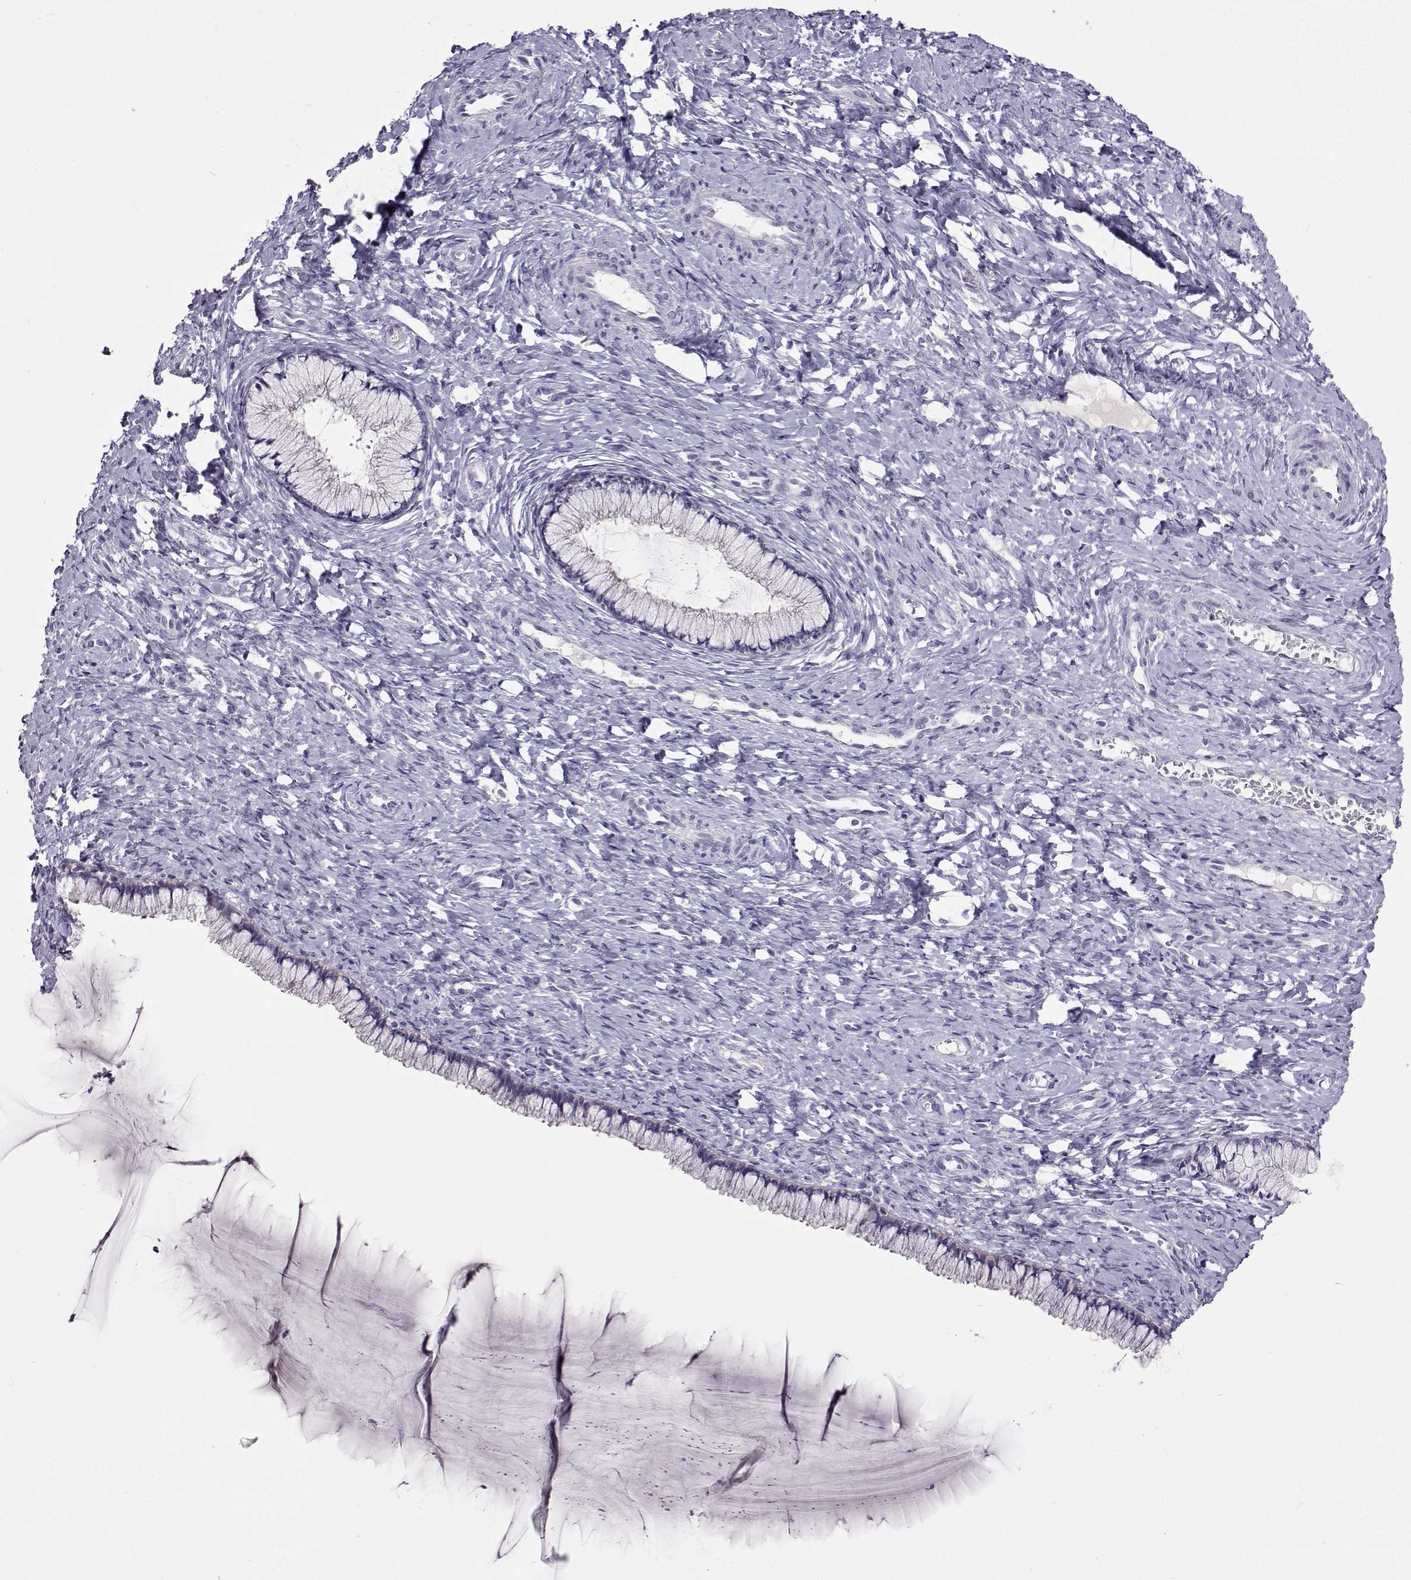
{"staining": {"intensity": "negative", "quantity": "none", "location": "none"}, "tissue": "cervix", "cell_type": "Glandular cells", "image_type": "normal", "snomed": [{"axis": "morphology", "description": "Normal tissue, NOS"}, {"axis": "topography", "description": "Cervix"}], "caption": "Immunohistochemistry of normal human cervix exhibits no expression in glandular cells. (Stains: DAB IHC with hematoxylin counter stain, Microscopy: brightfield microscopy at high magnification).", "gene": "LHFPL7", "patient": {"sex": "female", "age": 37}}